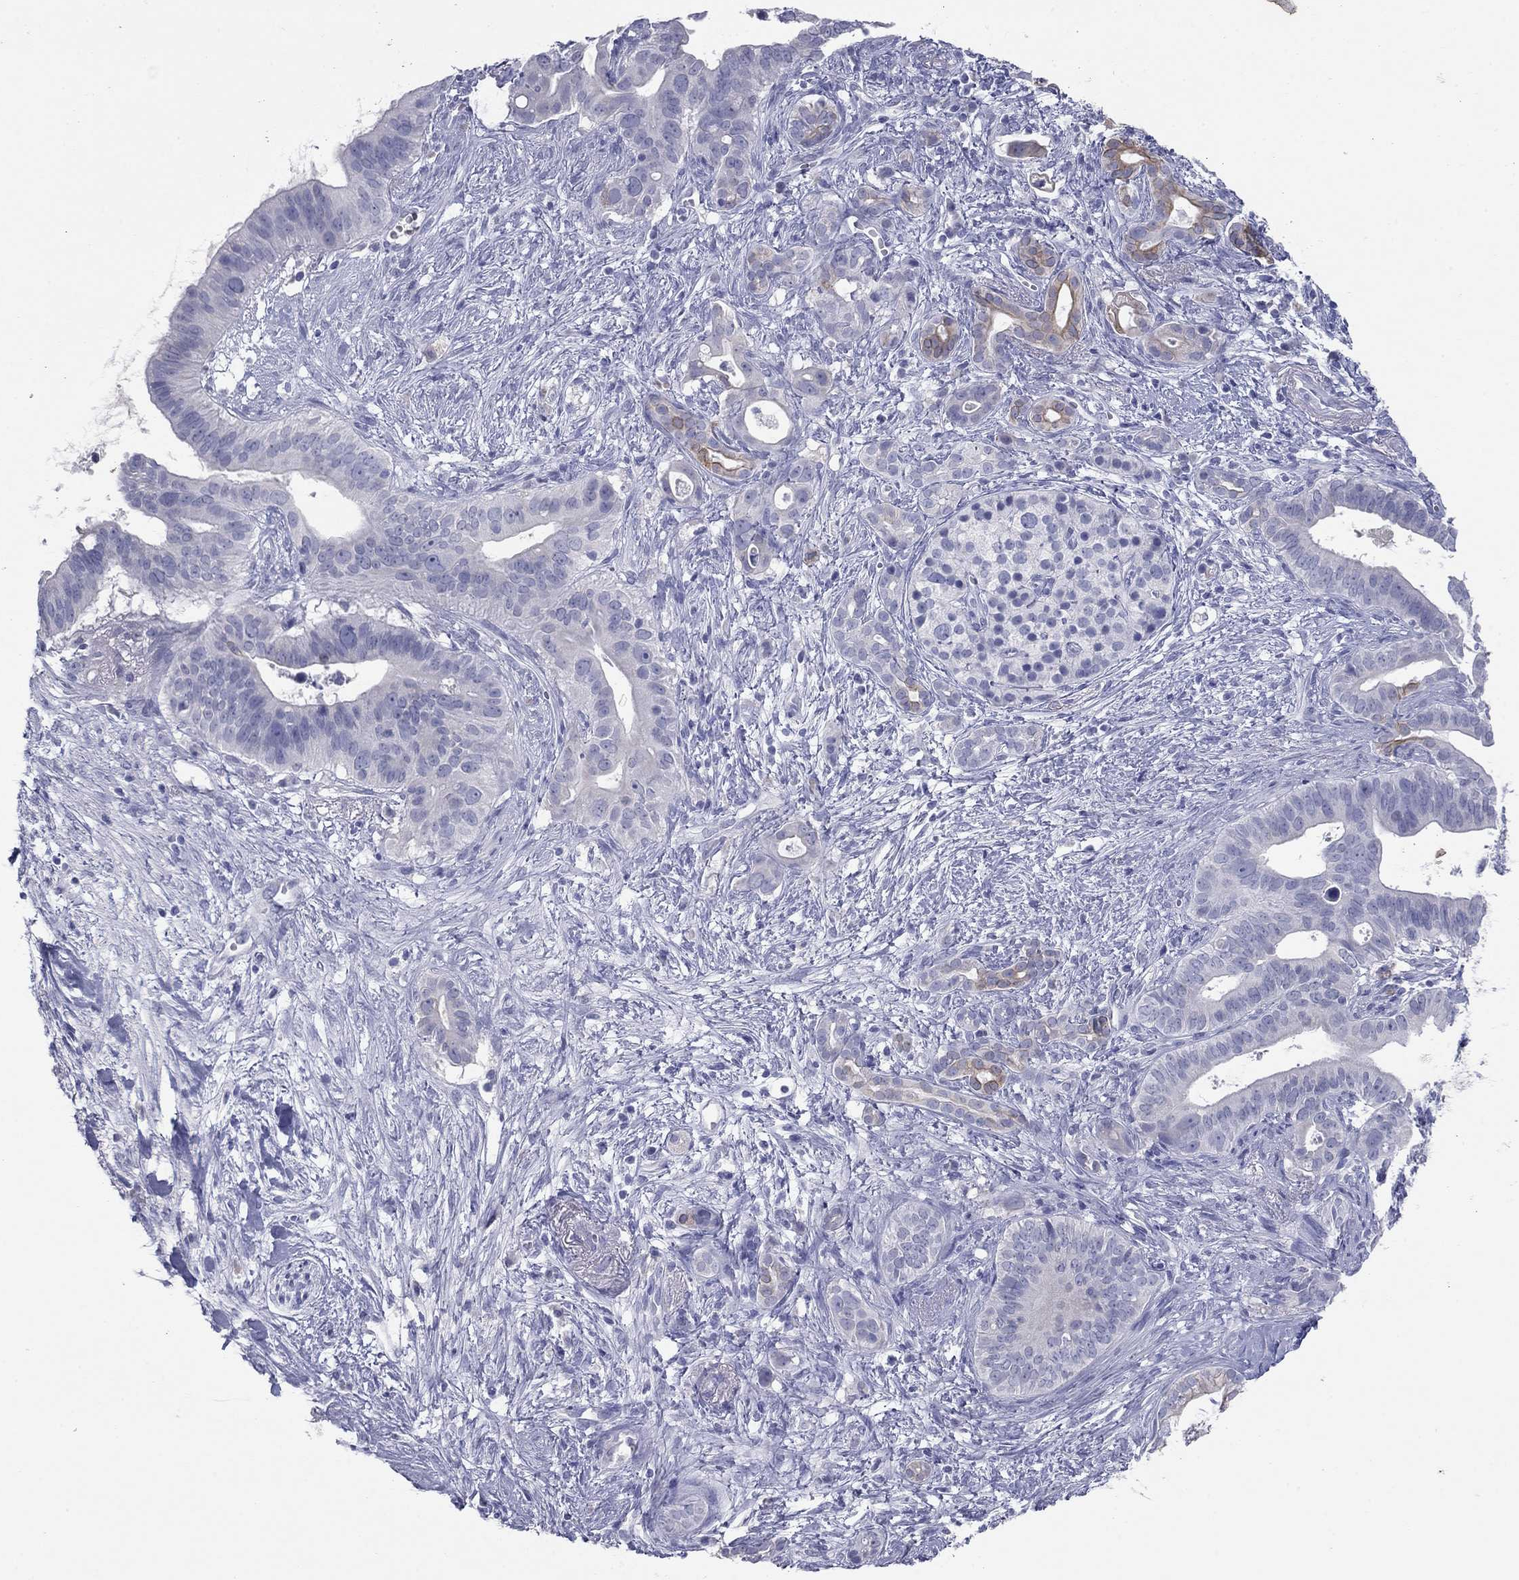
{"staining": {"intensity": "weak", "quantity": "<25%", "location": "cytoplasmic/membranous"}, "tissue": "pancreatic cancer", "cell_type": "Tumor cells", "image_type": "cancer", "snomed": [{"axis": "morphology", "description": "Adenocarcinoma, NOS"}, {"axis": "topography", "description": "Pancreas"}], "caption": "Immunohistochemical staining of pancreatic cancer shows no significant staining in tumor cells.", "gene": "KRT75", "patient": {"sex": "male", "age": 61}}